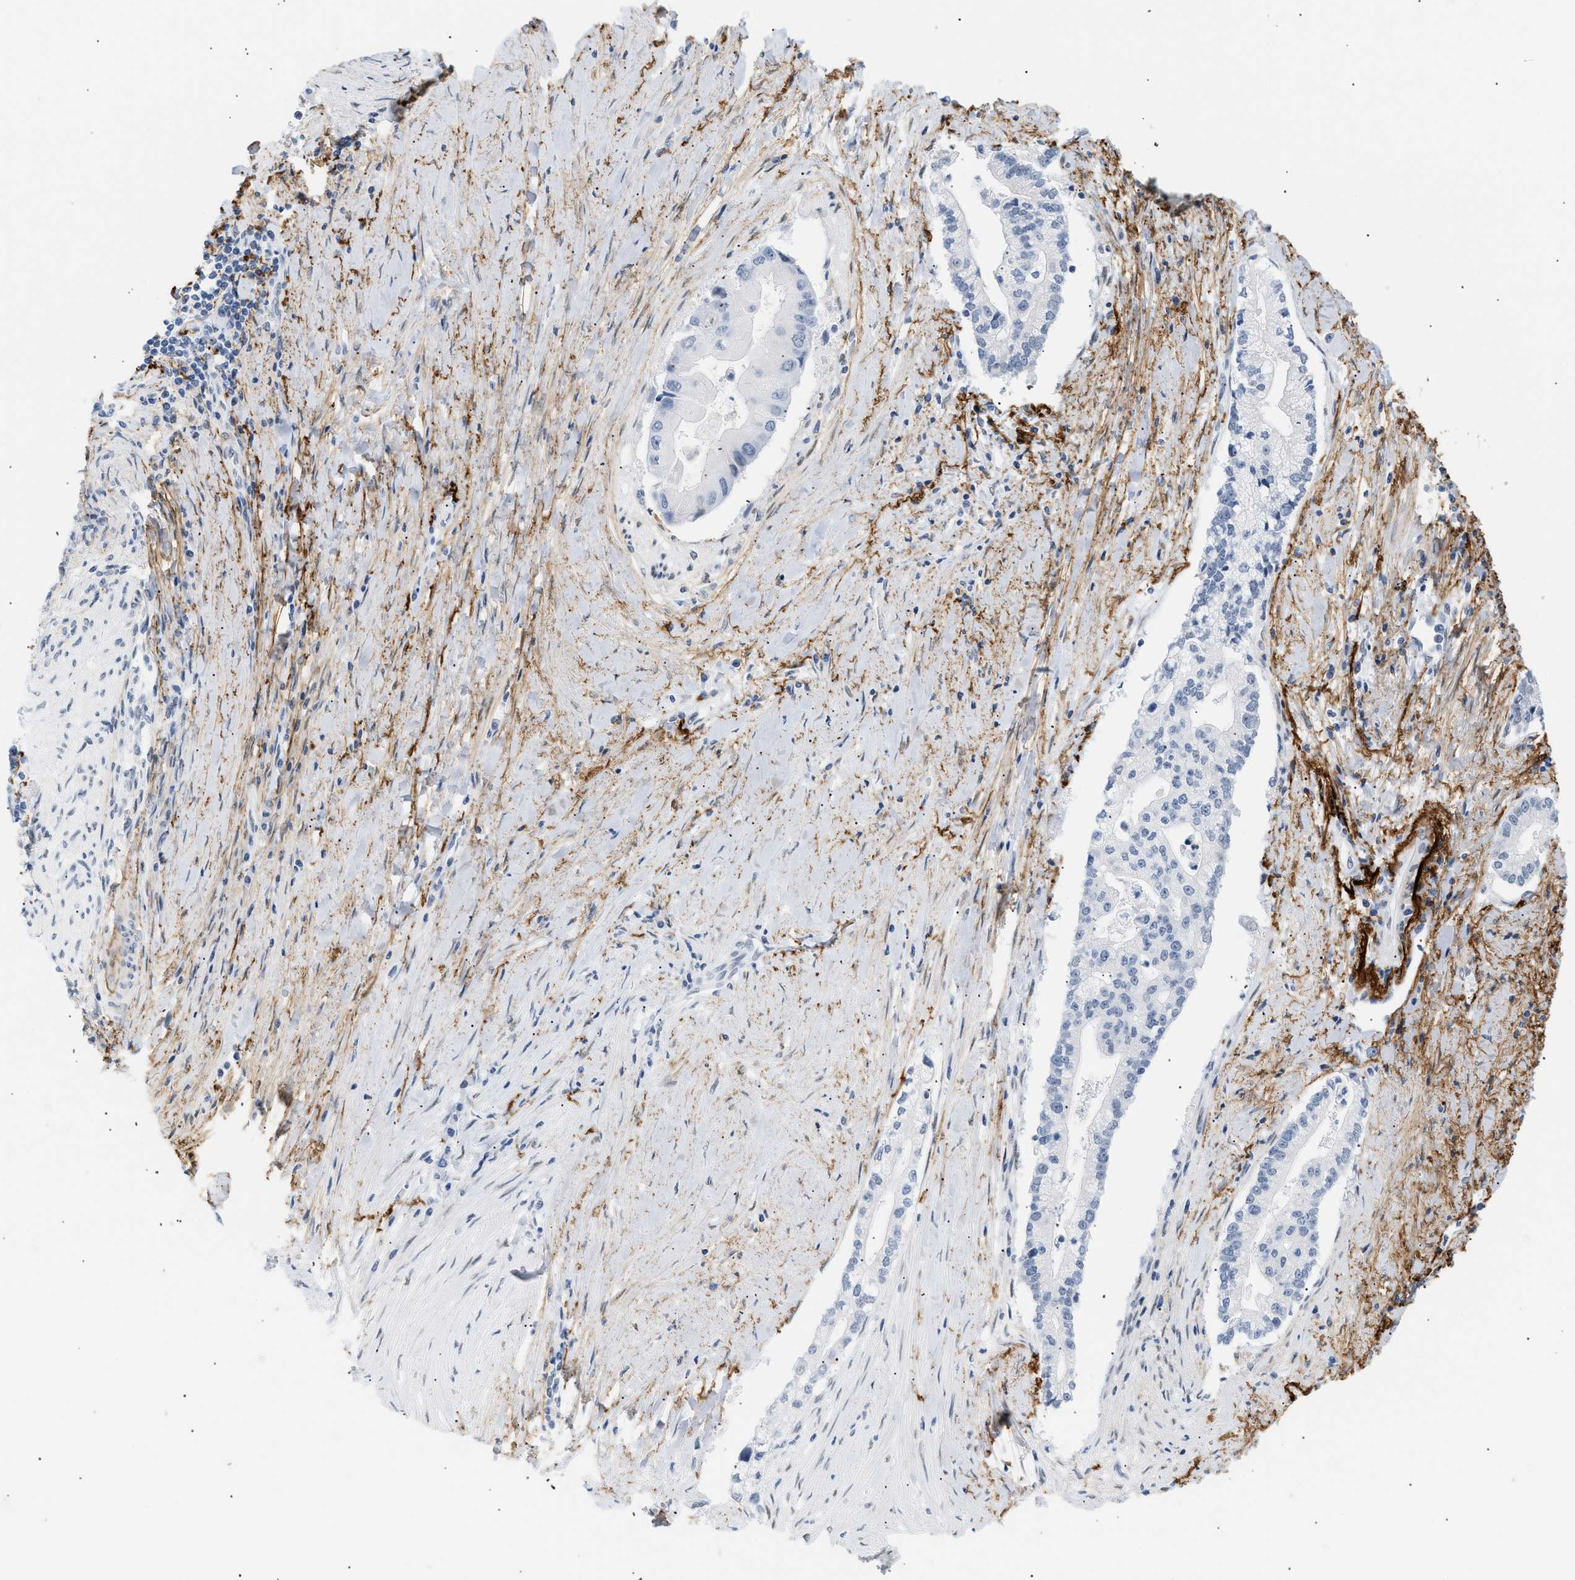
{"staining": {"intensity": "negative", "quantity": "none", "location": "none"}, "tissue": "liver cancer", "cell_type": "Tumor cells", "image_type": "cancer", "snomed": [{"axis": "morphology", "description": "Cholangiocarcinoma"}, {"axis": "topography", "description": "Liver"}], "caption": "The IHC photomicrograph has no significant expression in tumor cells of liver cholangiocarcinoma tissue.", "gene": "ELN", "patient": {"sex": "male", "age": 50}}